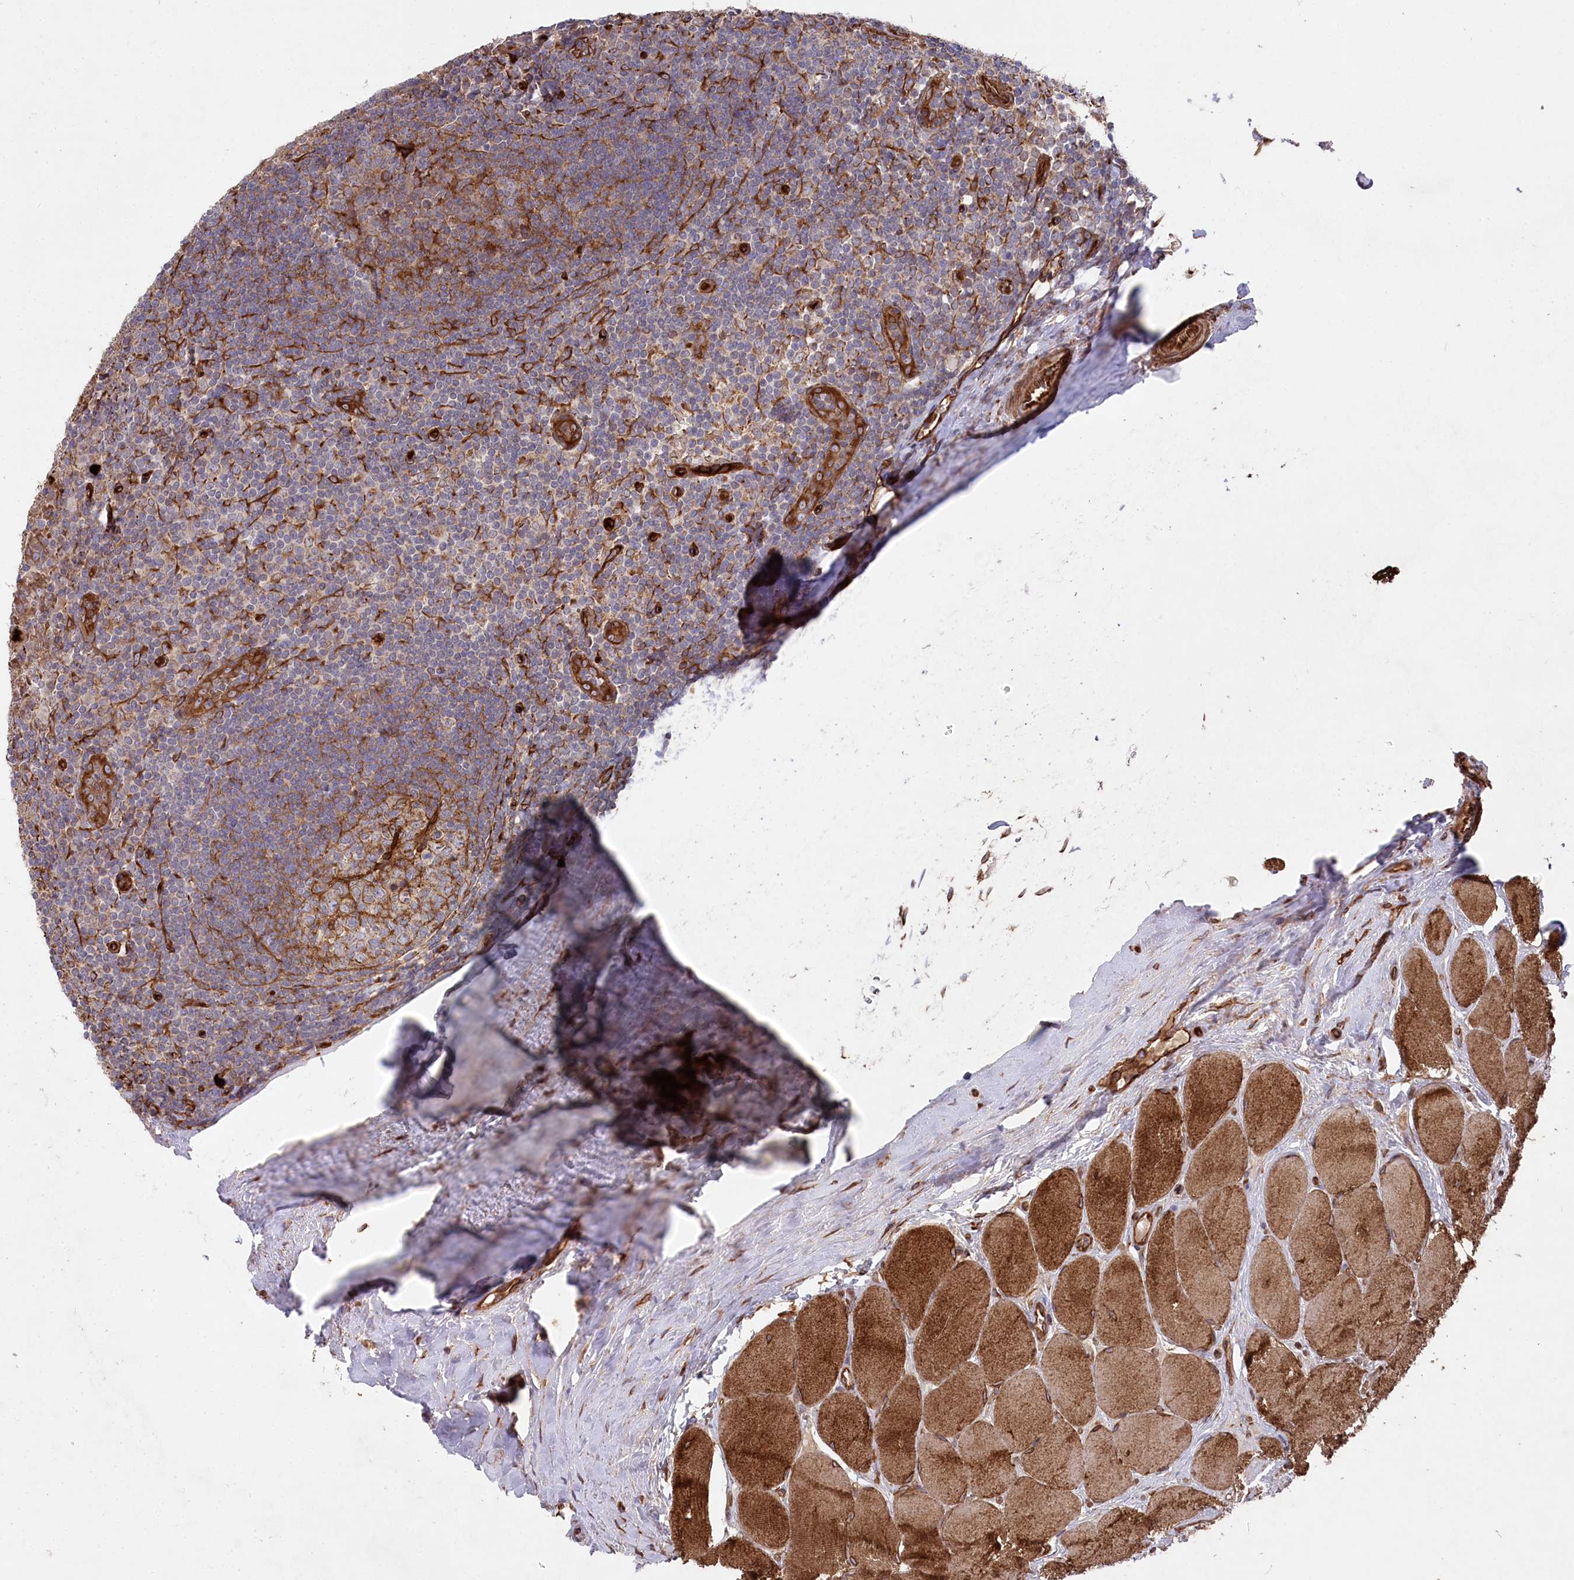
{"staining": {"intensity": "moderate", "quantity": "25%-75%", "location": "cytoplasmic/membranous"}, "tissue": "tonsil", "cell_type": "Germinal center cells", "image_type": "normal", "snomed": [{"axis": "morphology", "description": "Normal tissue, NOS"}, {"axis": "topography", "description": "Tonsil"}], "caption": "Benign tonsil demonstrates moderate cytoplasmic/membranous positivity in about 25%-75% of germinal center cells, visualized by immunohistochemistry. (IHC, brightfield microscopy, high magnification).", "gene": "MTPAP", "patient": {"sex": "male", "age": 27}}